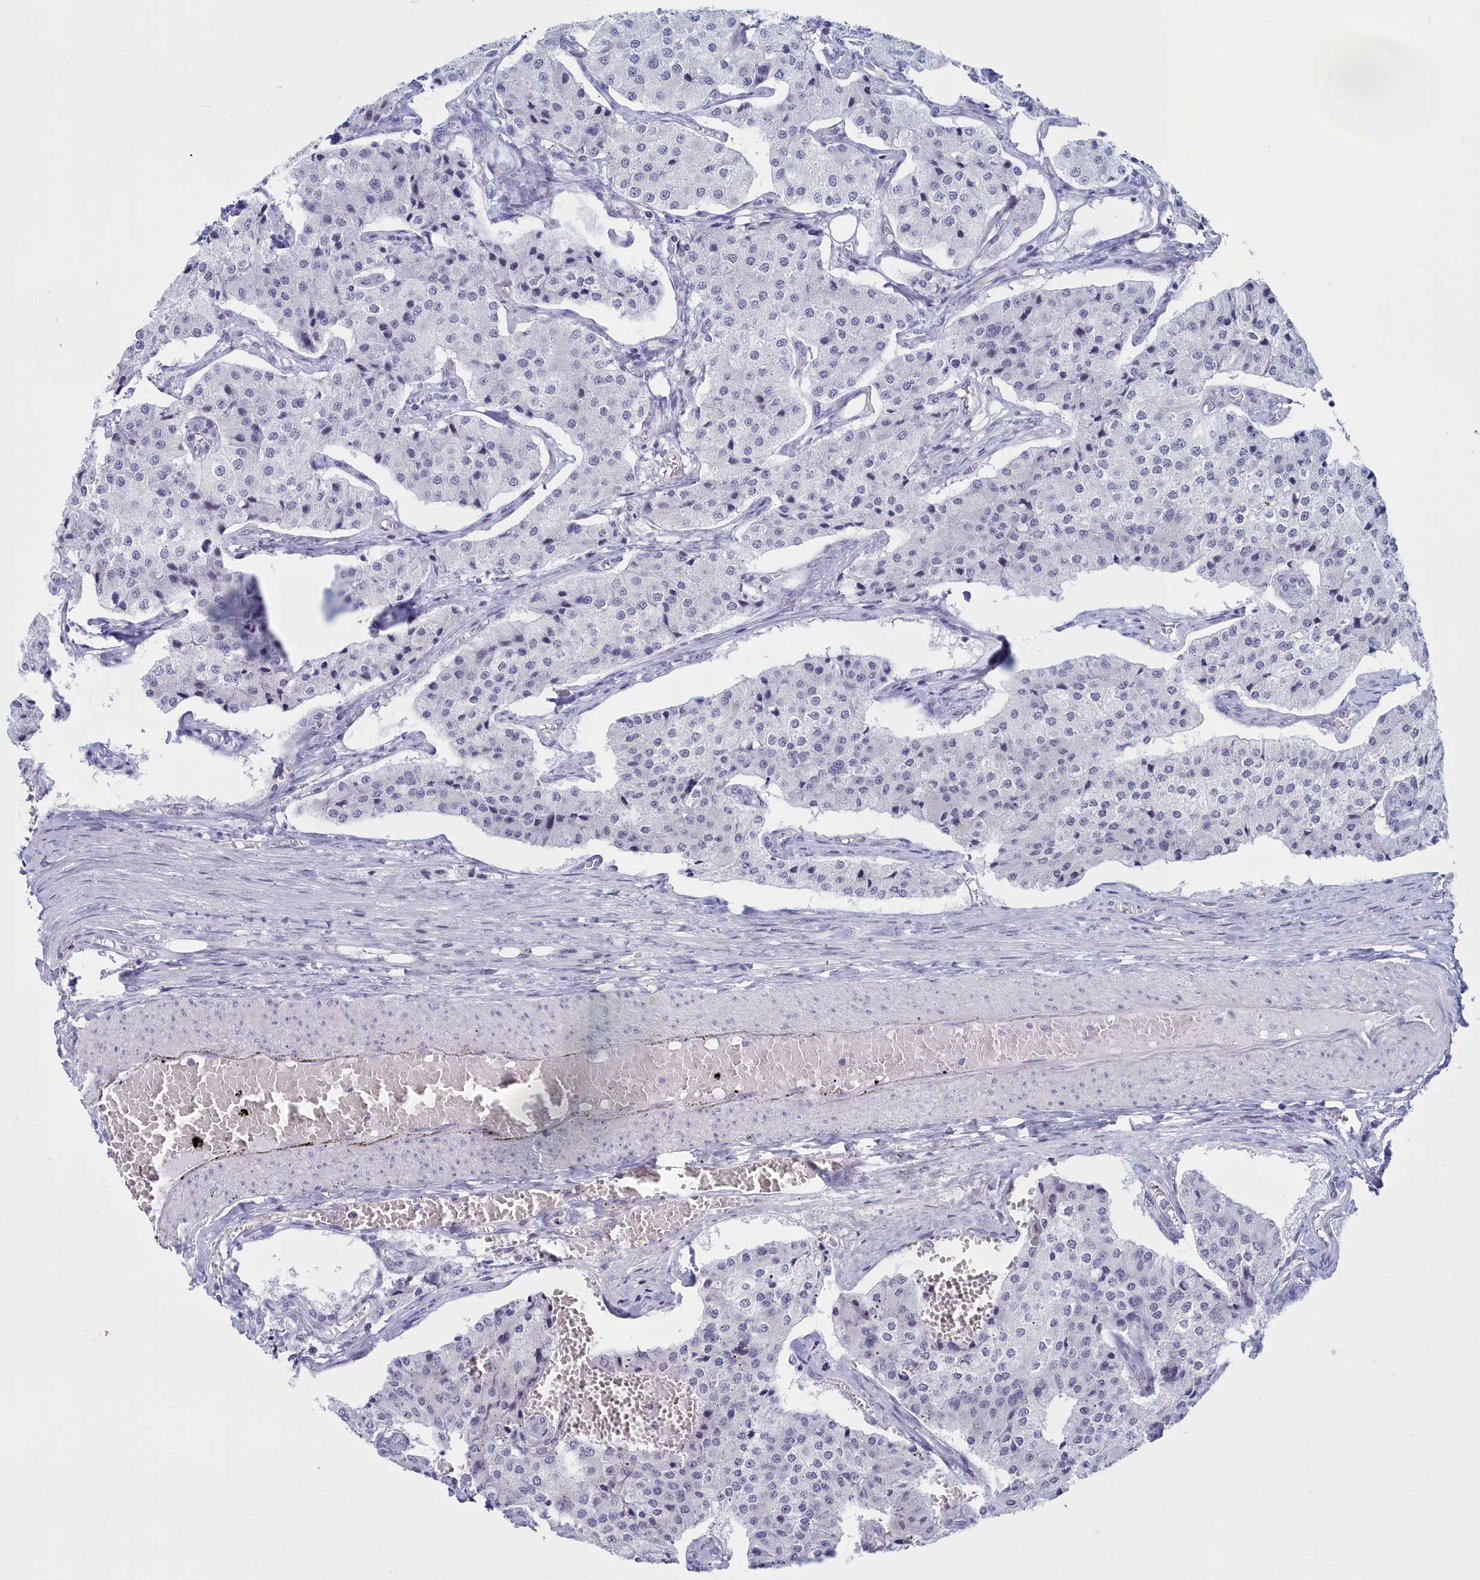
{"staining": {"intensity": "negative", "quantity": "none", "location": "none"}, "tissue": "carcinoid", "cell_type": "Tumor cells", "image_type": "cancer", "snomed": [{"axis": "morphology", "description": "Carcinoid, malignant, NOS"}, {"axis": "topography", "description": "Colon"}], "caption": "Immunohistochemical staining of malignant carcinoid shows no significant expression in tumor cells.", "gene": "SNX20", "patient": {"sex": "female", "age": 52}}